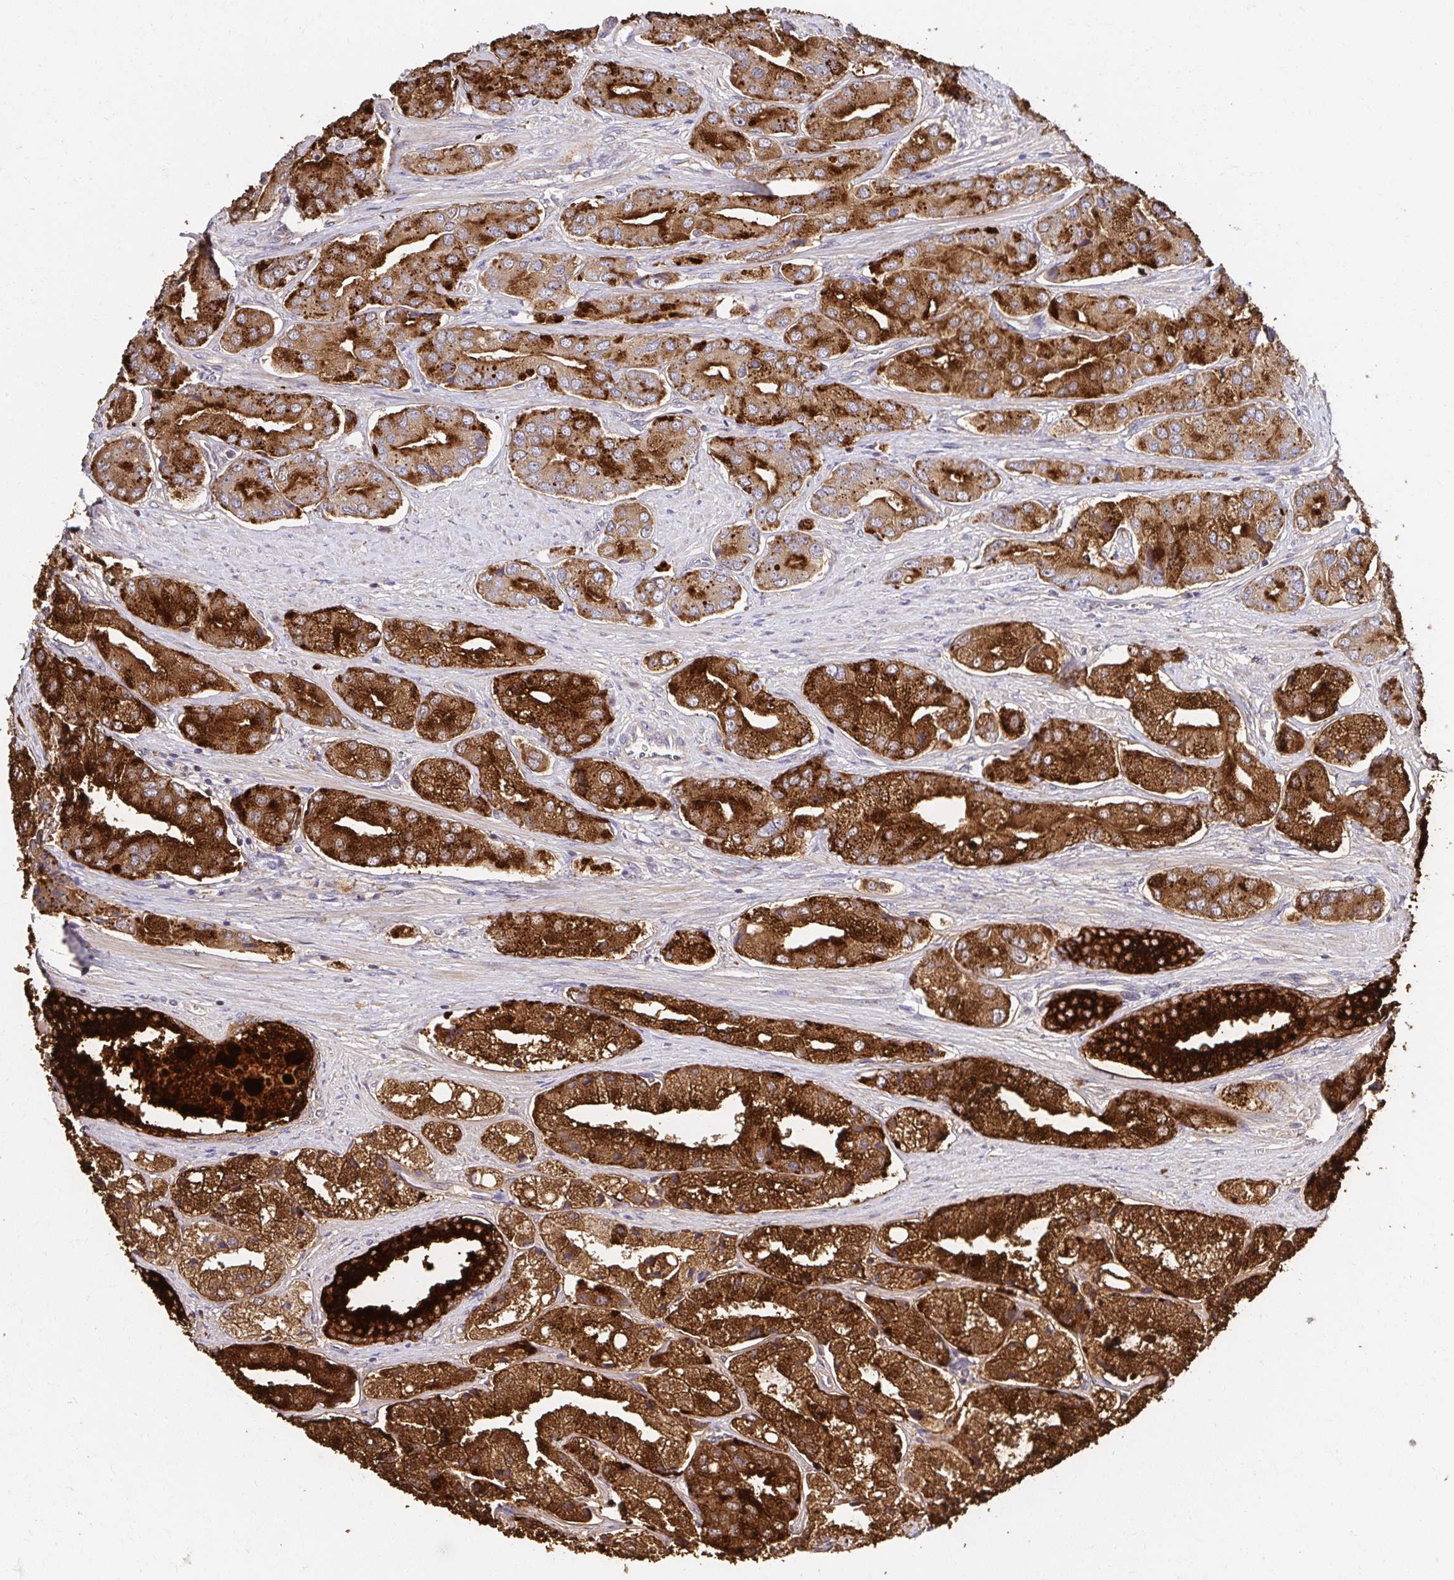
{"staining": {"intensity": "strong", "quantity": ">75%", "location": "cytoplasmic/membranous"}, "tissue": "prostate cancer", "cell_type": "Tumor cells", "image_type": "cancer", "snomed": [{"axis": "morphology", "description": "Adenocarcinoma, Low grade"}, {"axis": "topography", "description": "Prostate"}], "caption": "Immunohistochemical staining of human prostate adenocarcinoma (low-grade) demonstrates strong cytoplasmic/membranous protein expression in about >75% of tumor cells. Using DAB (3,3'-diaminobenzidine) (brown) and hematoxylin (blue) stains, captured at high magnification using brightfield microscopy.", "gene": "APBB1", "patient": {"sex": "male", "age": 69}}